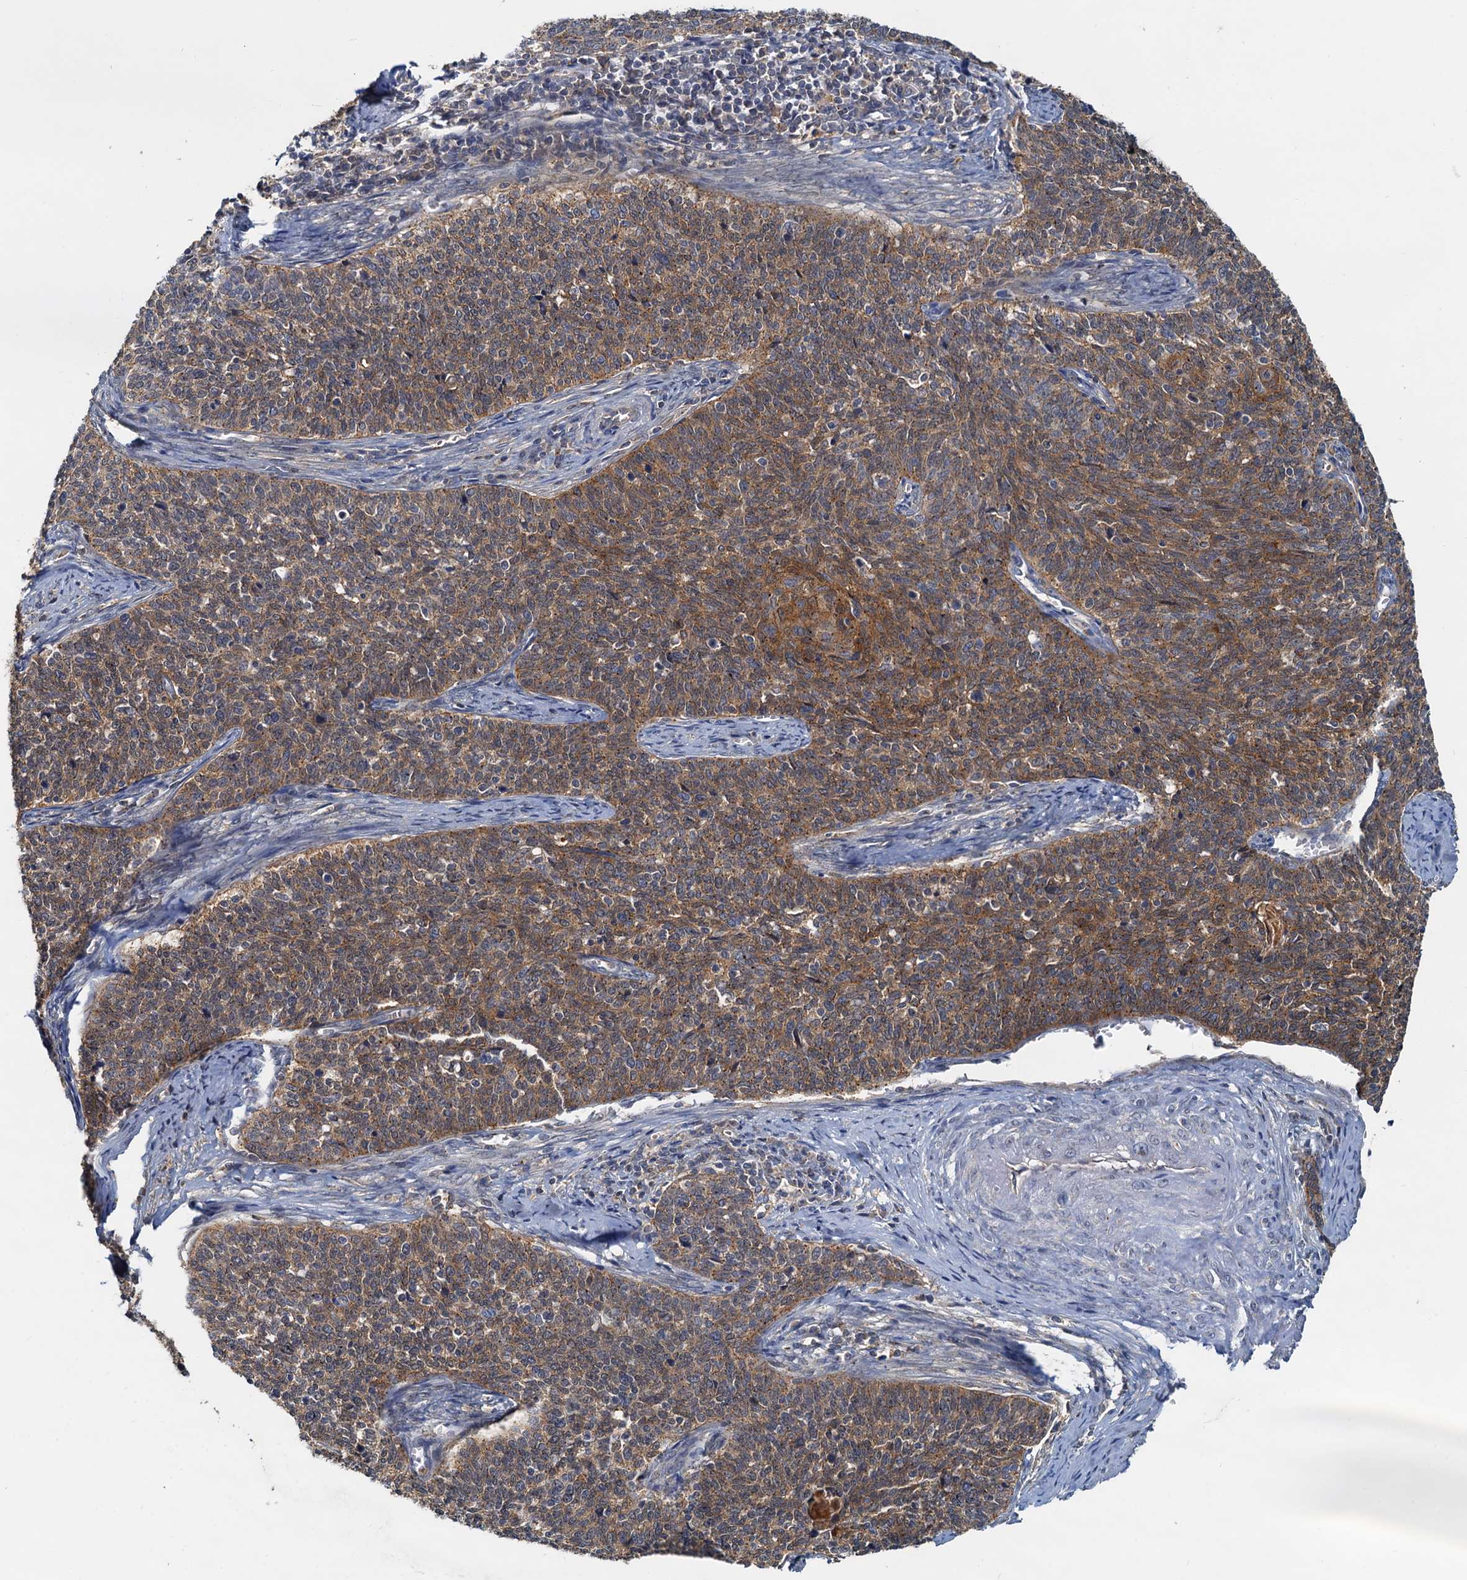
{"staining": {"intensity": "moderate", "quantity": ">75%", "location": "cytoplasmic/membranous"}, "tissue": "cervical cancer", "cell_type": "Tumor cells", "image_type": "cancer", "snomed": [{"axis": "morphology", "description": "Squamous cell carcinoma, NOS"}, {"axis": "topography", "description": "Cervix"}], "caption": "Immunohistochemical staining of squamous cell carcinoma (cervical) shows medium levels of moderate cytoplasmic/membranous protein staining in approximately >75% of tumor cells.", "gene": "TOLLIP", "patient": {"sex": "female", "age": 39}}